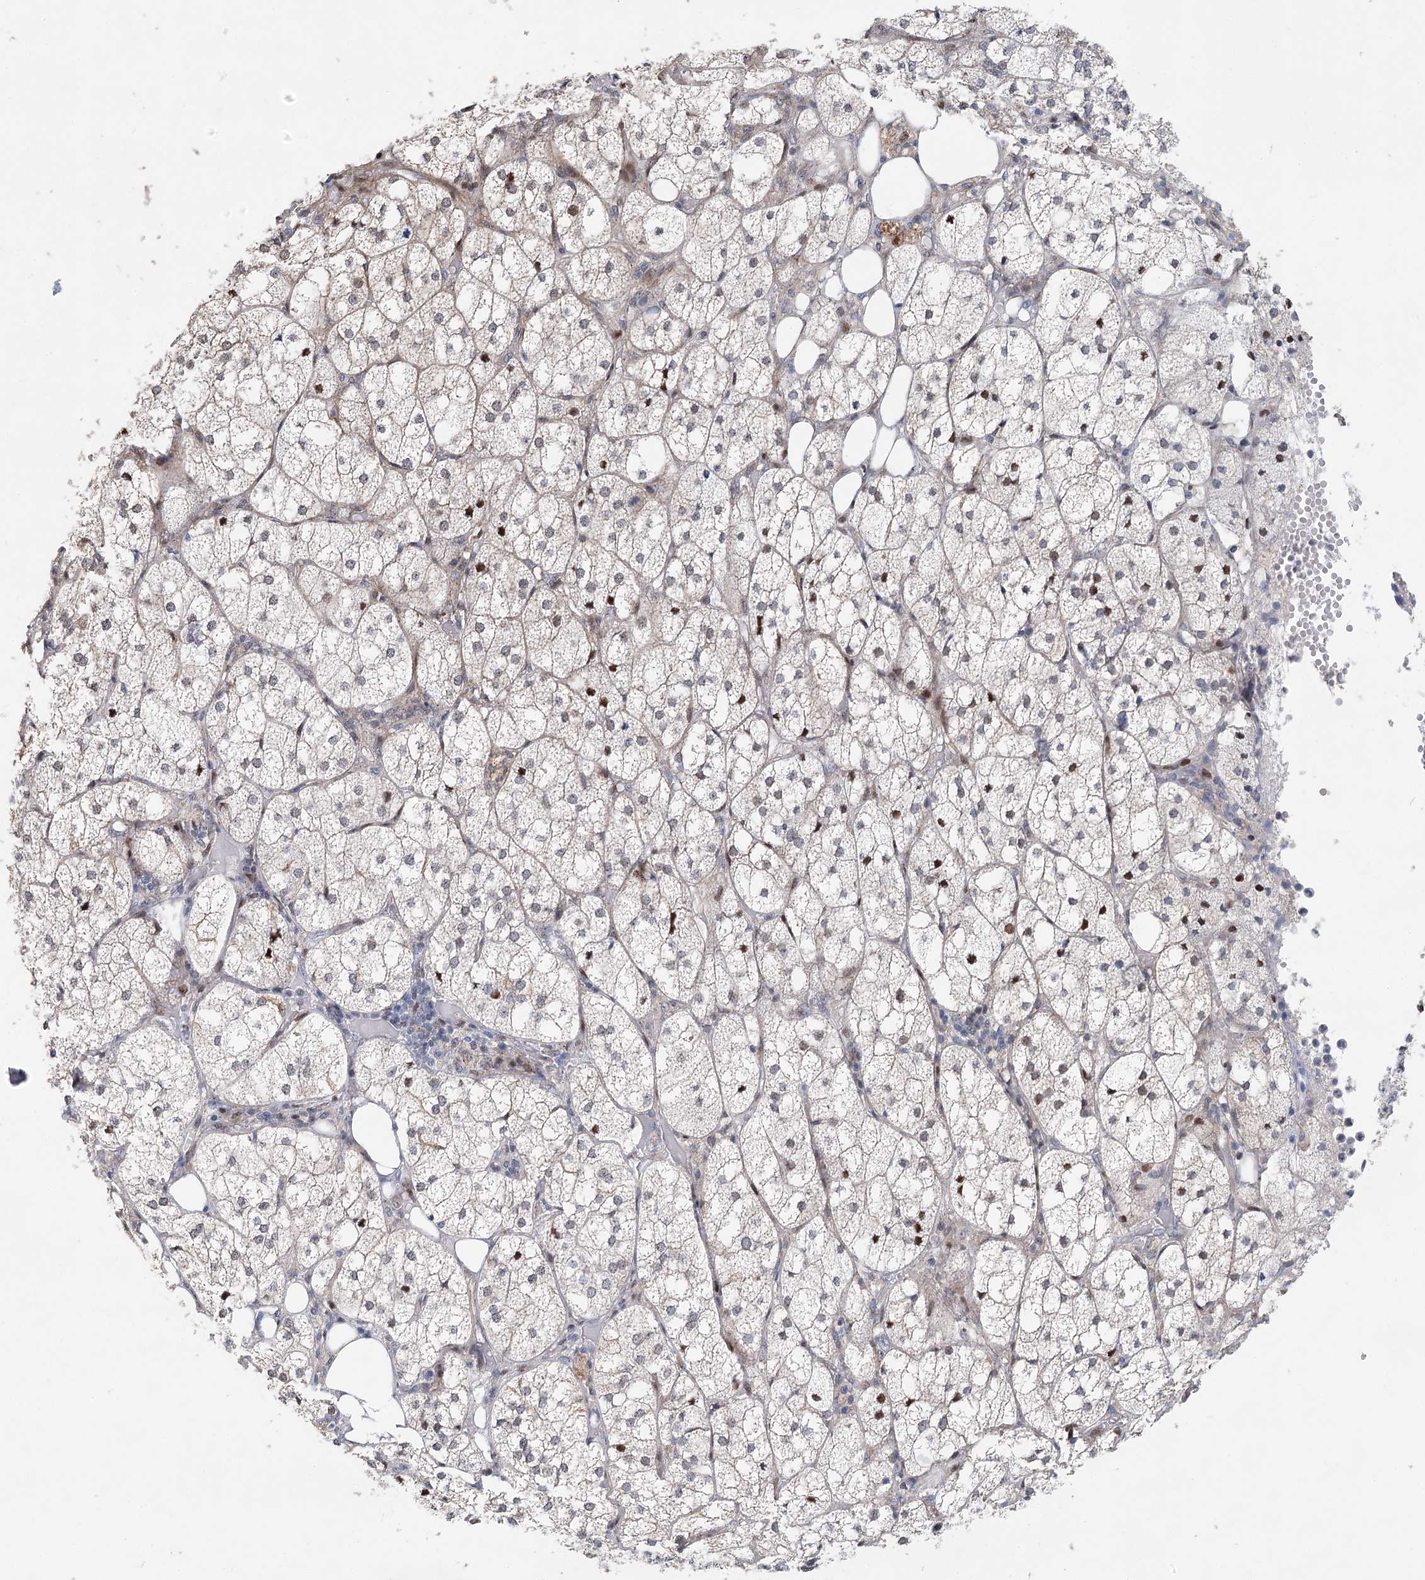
{"staining": {"intensity": "strong", "quantity": "25%-75%", "location": "nuclear"}, "tissue": "adrenal gland", "cell_type": "Glandular cells", "image_type": "normal", "snomed": [{"axis": "morphology", "description": "Normal tissue, NOS"}, {"axis": "topography", "description": "Adrenal gland"}], "caption": "Immunohistochemistry (IHC) photomicrograph of benign adrenal gland: adrenal gland stained using IHC demonstrates high levels of strong protein expression localized specifically in the nuclear of glandular cells, appearing as a nuclear brown color.", "gene": "CAMTA1", "patient": {"sex": "female", "age": 61}}